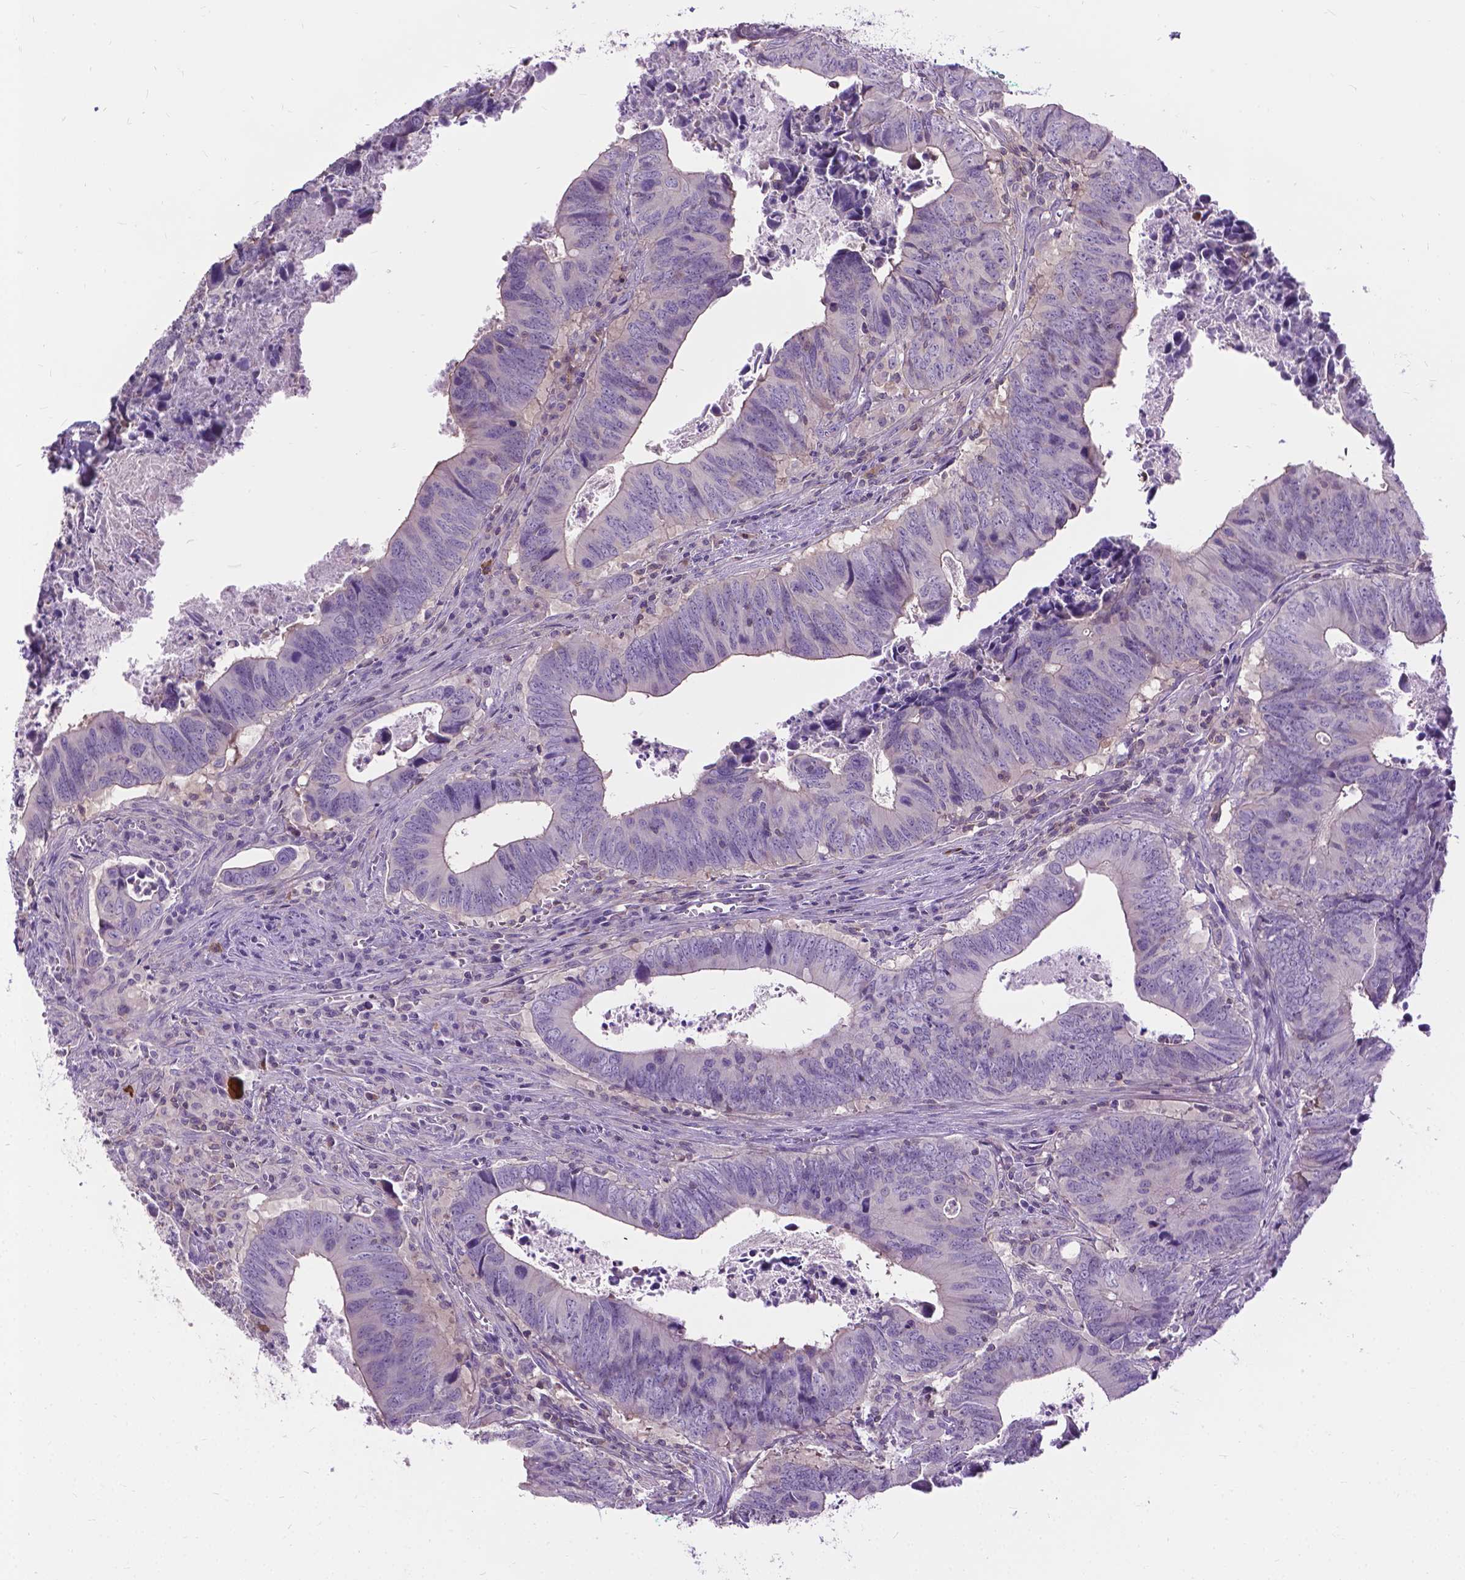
{"staining": {"intensity": "negative", "quantity": "none", "location": "none"}, "tissue": "colorectal cancer", "cell_type": "Tumor cells", "image_type": "cancer", "snomed": [{"axis": "morphology", "description": "Adenocarcinoma, NOS"}, {"axis": "topography", "description": "Colon"}], "caption": "This histopathology image is of adenocarcinoma (colorectal) stained with IHC to label a protein in brown with the nuclei are counter-stained blue. There is no positivity in tumor cells.", "gene": "JAK3", "patient": {"sex": "female", "age": 82}}